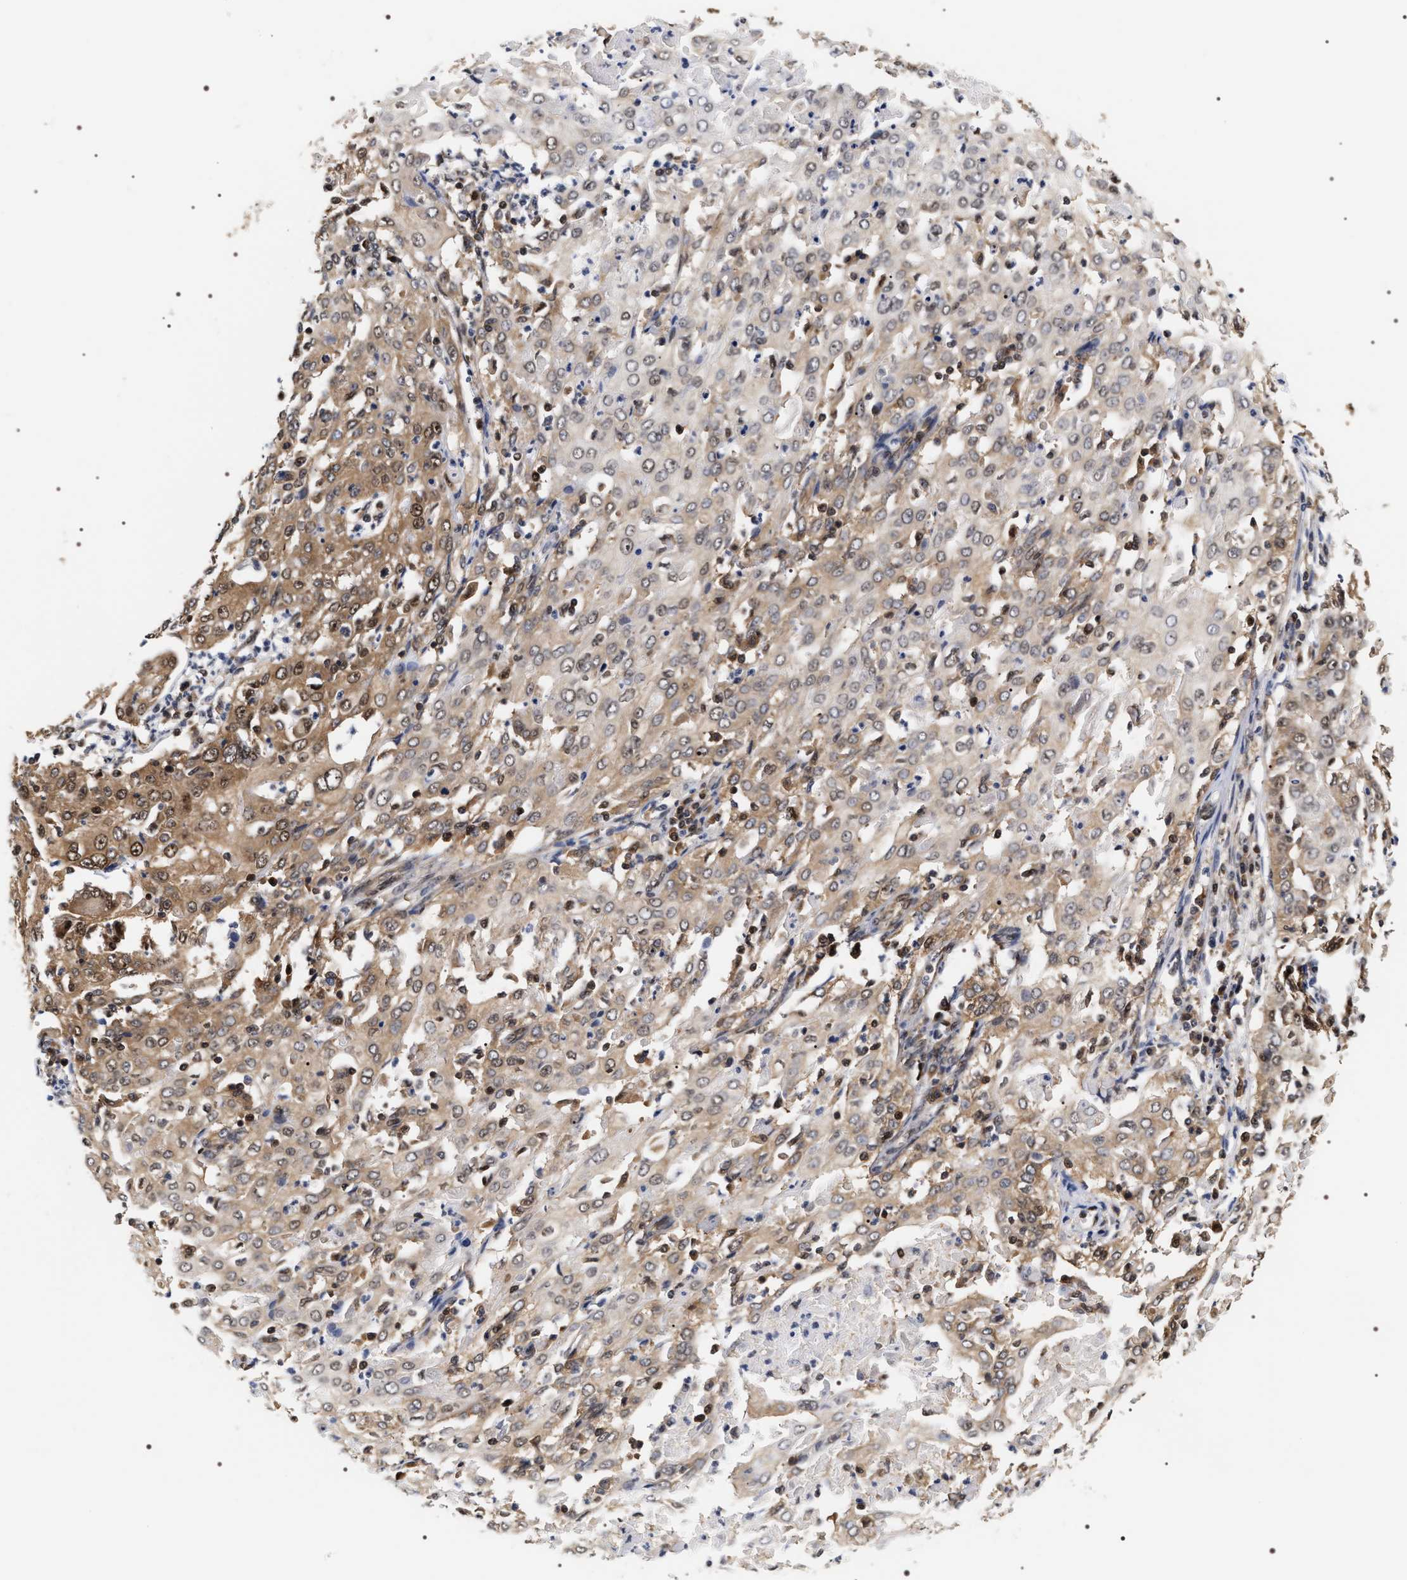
{"staining": {"intensity": "moderate", "quantity": "<25%", "location": "cytoplasmic/membranous,nuclear"}, "tissue": "cervical cancer", "cell_type": "Tumor cells", "image_type": "cancer", "snomed": [{"axis": "morphology", "description": "Squamous cell carcinoma, NOS"}, {"axis": "topography", "description": "Cervix"}], "caption": "Human cervical cancer (squamous cell carcinoma) stained for a protein (brown) shows moderate cytoplasmic/membranous and nuclear positive expression in about <25% of tumor cells.", "gene": "BAG6", "patient": {"sex": "female", "age": 39}}